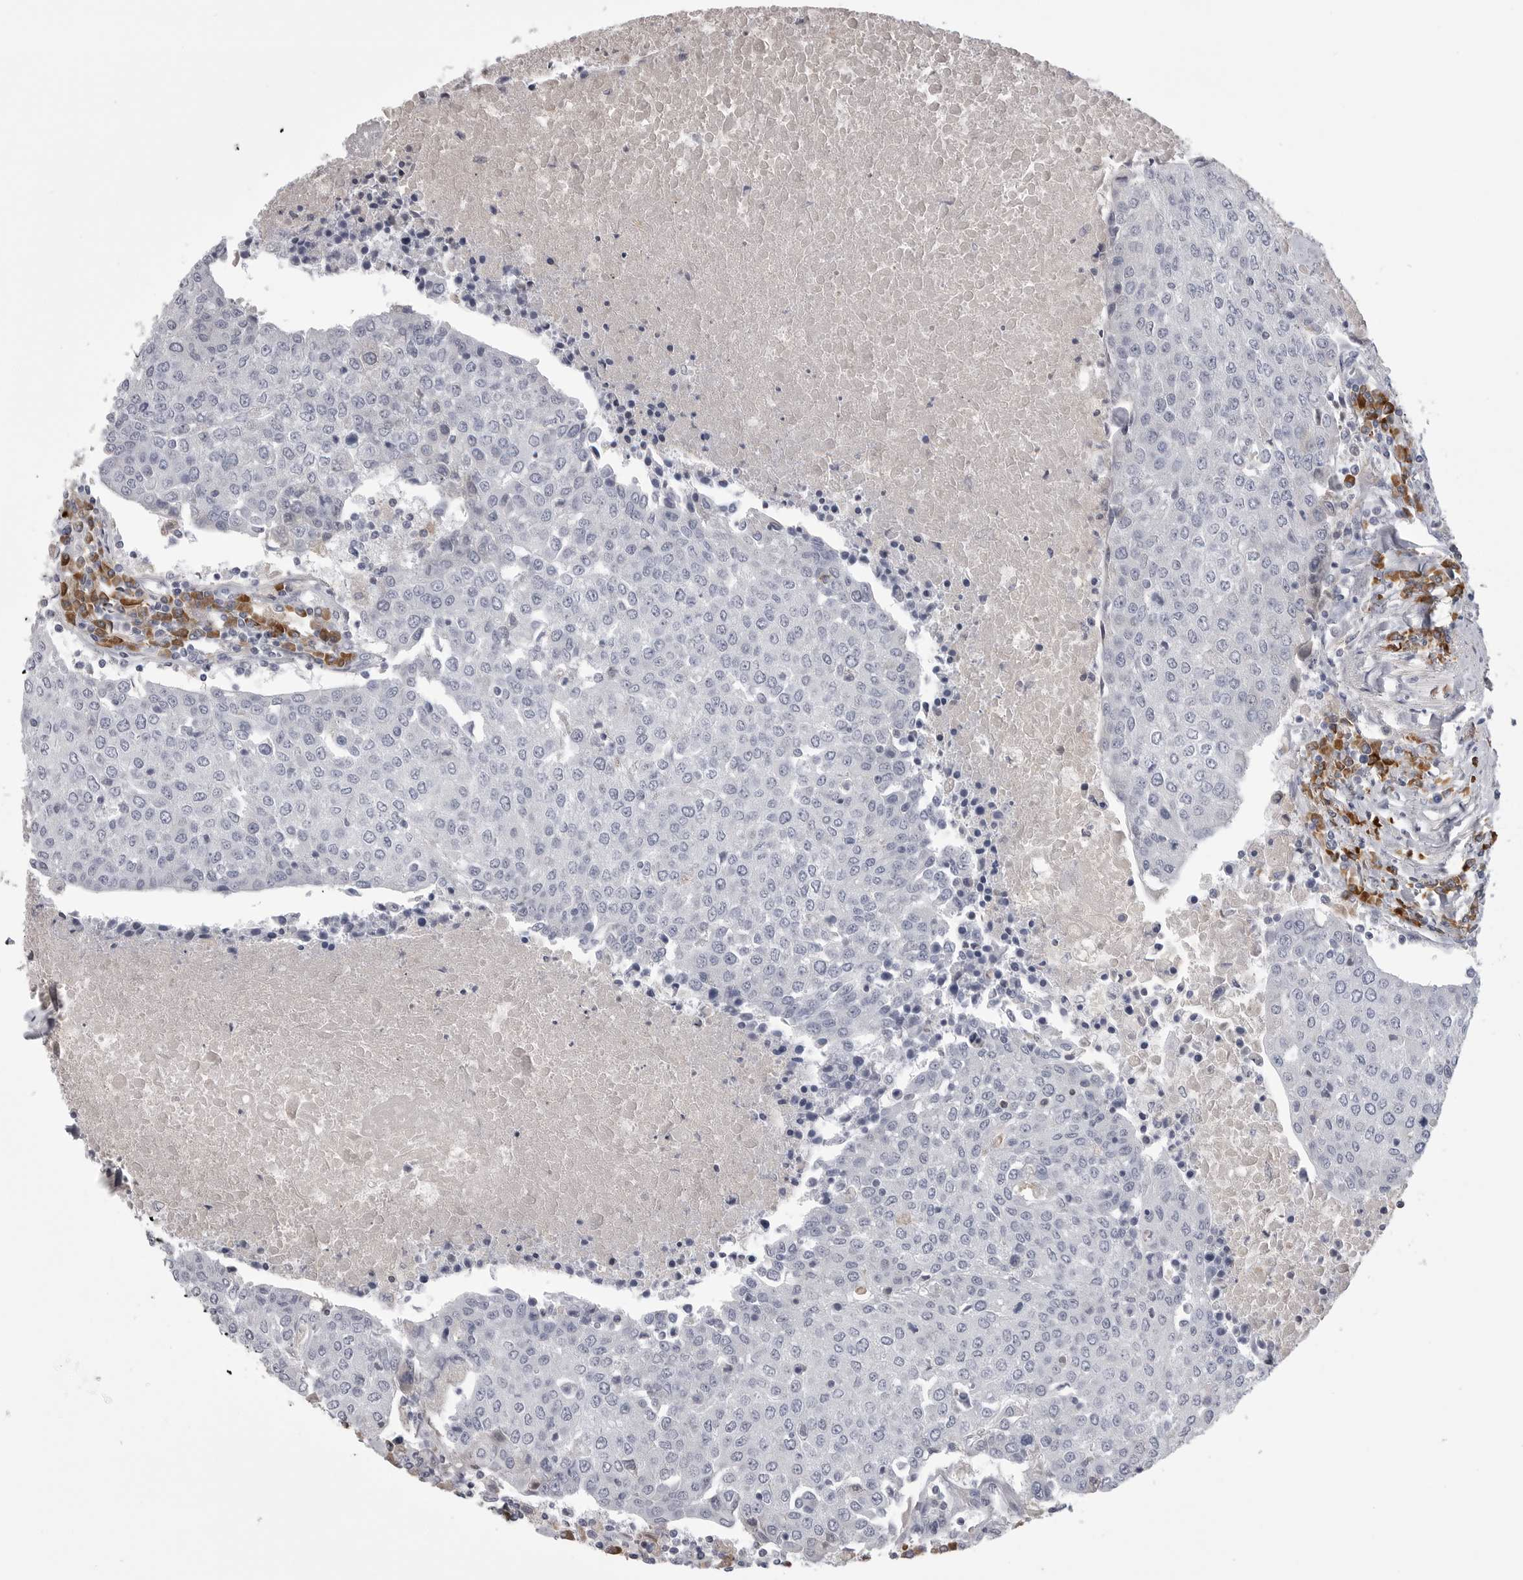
{"staining": {"intensity": "negative", "quantity": "none", "location": "none"}, "tissue": "urothelial cancer", "cell_type": "Tumor cells", "image_type": "cancer", "snomed": [{"axis": "morphology", "description": "Urothelial carcinoma, High grade"}, {"axis": "topography", "description": "Urinary bladder"}], "caption": "High magnification brightfield microscopy of urothelial cancer stained with DAB (brown) and counterstained with hematoxylin (blue): tumor cells show no significant staining.", "gene": "FKBP2", "patient": {"sex": "female", "age": 85}}